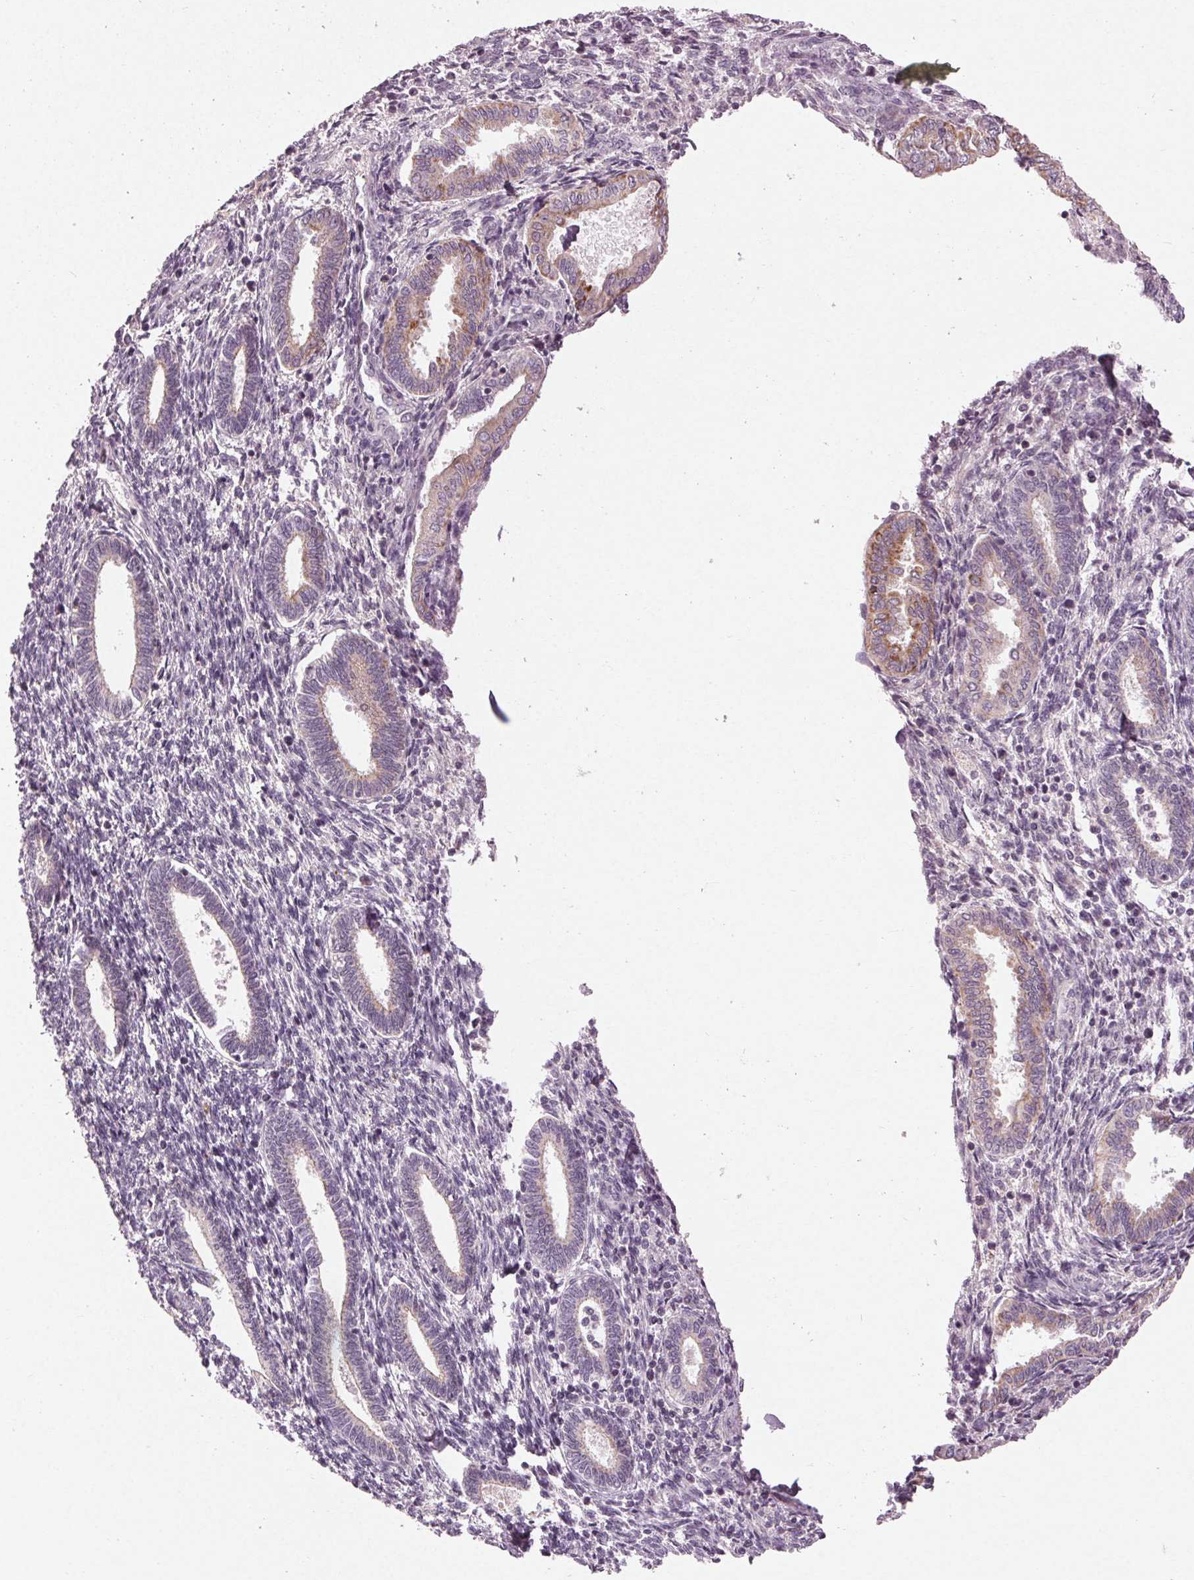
{"staining": {"intensity": "negative", "quantity": "none", "location": "none"}, "tissue": "endometrium", "cell_type": "Cells in endometrial stroma", "image_type": "normal", "snomed": [{"axis": "morphology", "description": "Normal tissue, NOS"}, {"axis": "topography", "description": "Endometrium"}], "caption": "Immunohistochemistry (IHC) image of unremarkable endometrium: human endometrium stained with DAB (3,3'-diaminobenzidine) shows no significant protein positivity in cells in endometrial stroma.", "gene": "ZNF605", "patient": {"sex": "female", "age": 42}}